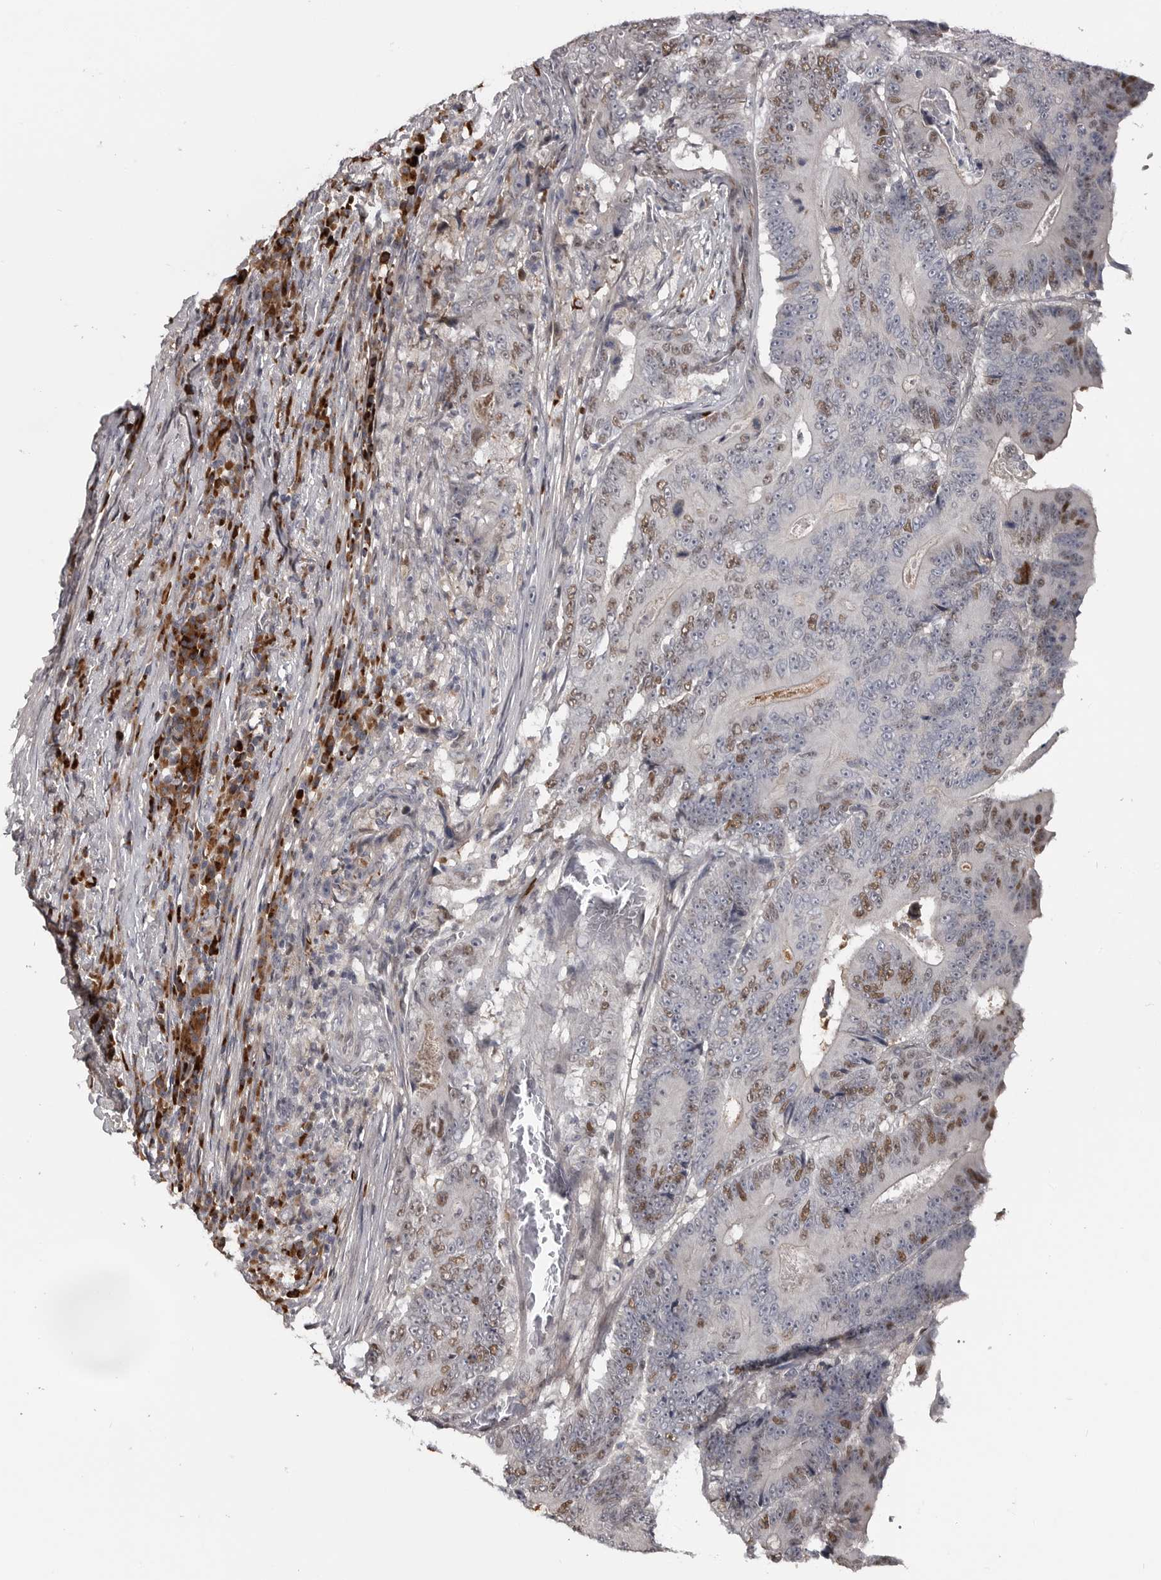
{"staining": {"intensity": "moderate", "quantity": "25%-75%", "location": "nuclear"}, "tissue": "colorectal cancer", "cell_type": "Tumor cells", "image_type": "cancer", "snomed": [{"axis": "morphology", "description": "Adenocarcinoma, NOS"}, {"axis": "topography", "description": "Colon"}], "caption": "Human colorectal cancer (adenocarcinoma) stained with a brown dye demonstrates moderate nuclear positive positivity in about 25%-75% of tumor cells.", "gene": "ZNF277", "patient": {"sex": "male", "age": 83}}